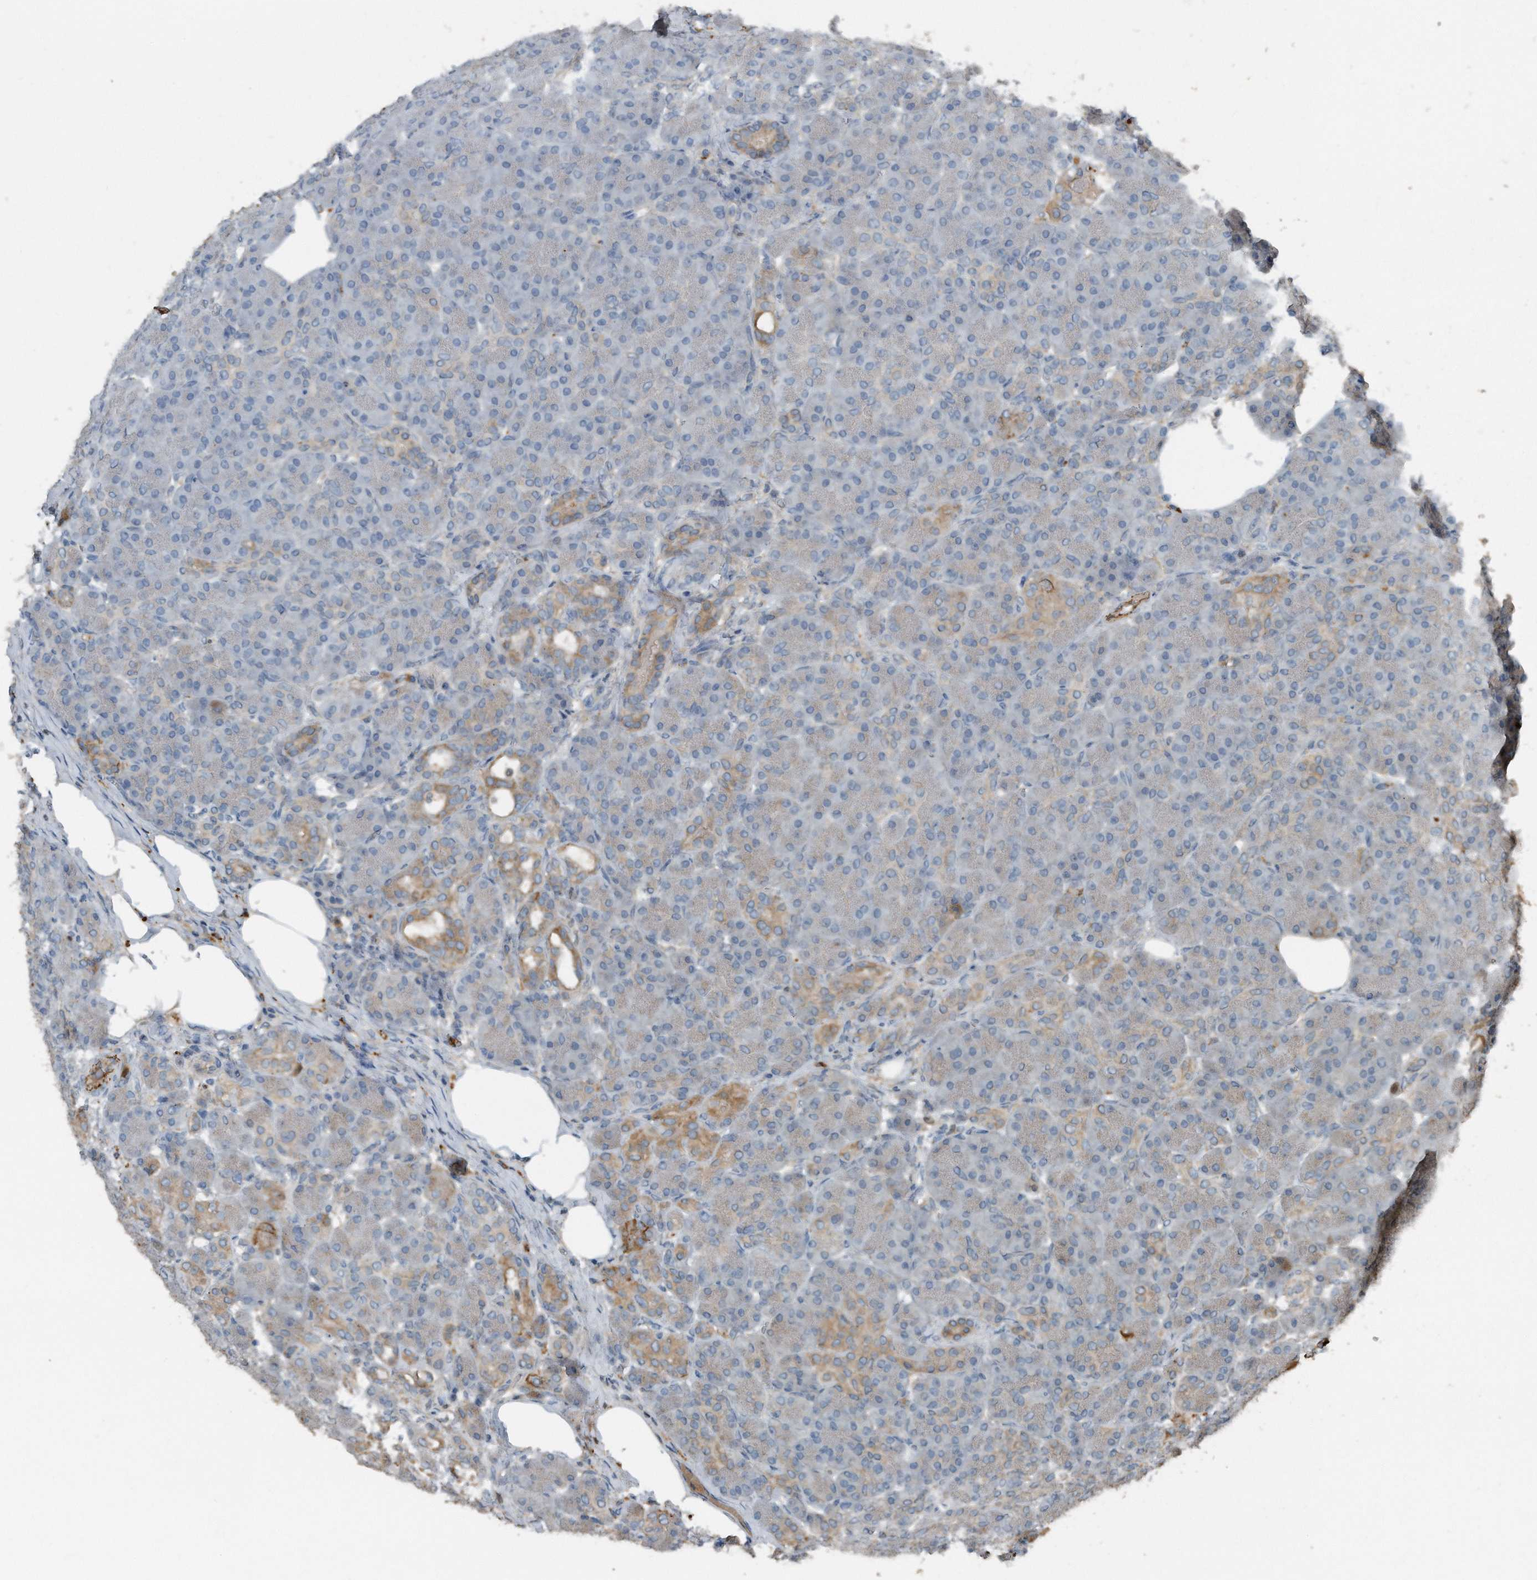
{"staining": {"intensity": "moderate", "quantity": "<25%", "location": "cytoplasmic/membranous"}, "tissue": "pancreas", "cell_type": "Exocrine glandular cells", "image_type": "normal", "snomed": [{"axis": "morphology", "description": "Normal tissue, NOS"}, {"axis": "topography", "description": "Pancreas"}], "caption": "High-power microscopy captured an immunohistochemistry micrograph of normal pancreas, revealing moderate cytoplasmic/membranous positivity in approximately <25% of exocrine glandular cells. (DAB IHC with brightfield microscopy, high magnification).", "gene": "C9", "patient": {"sex": "male", "age": 63}}